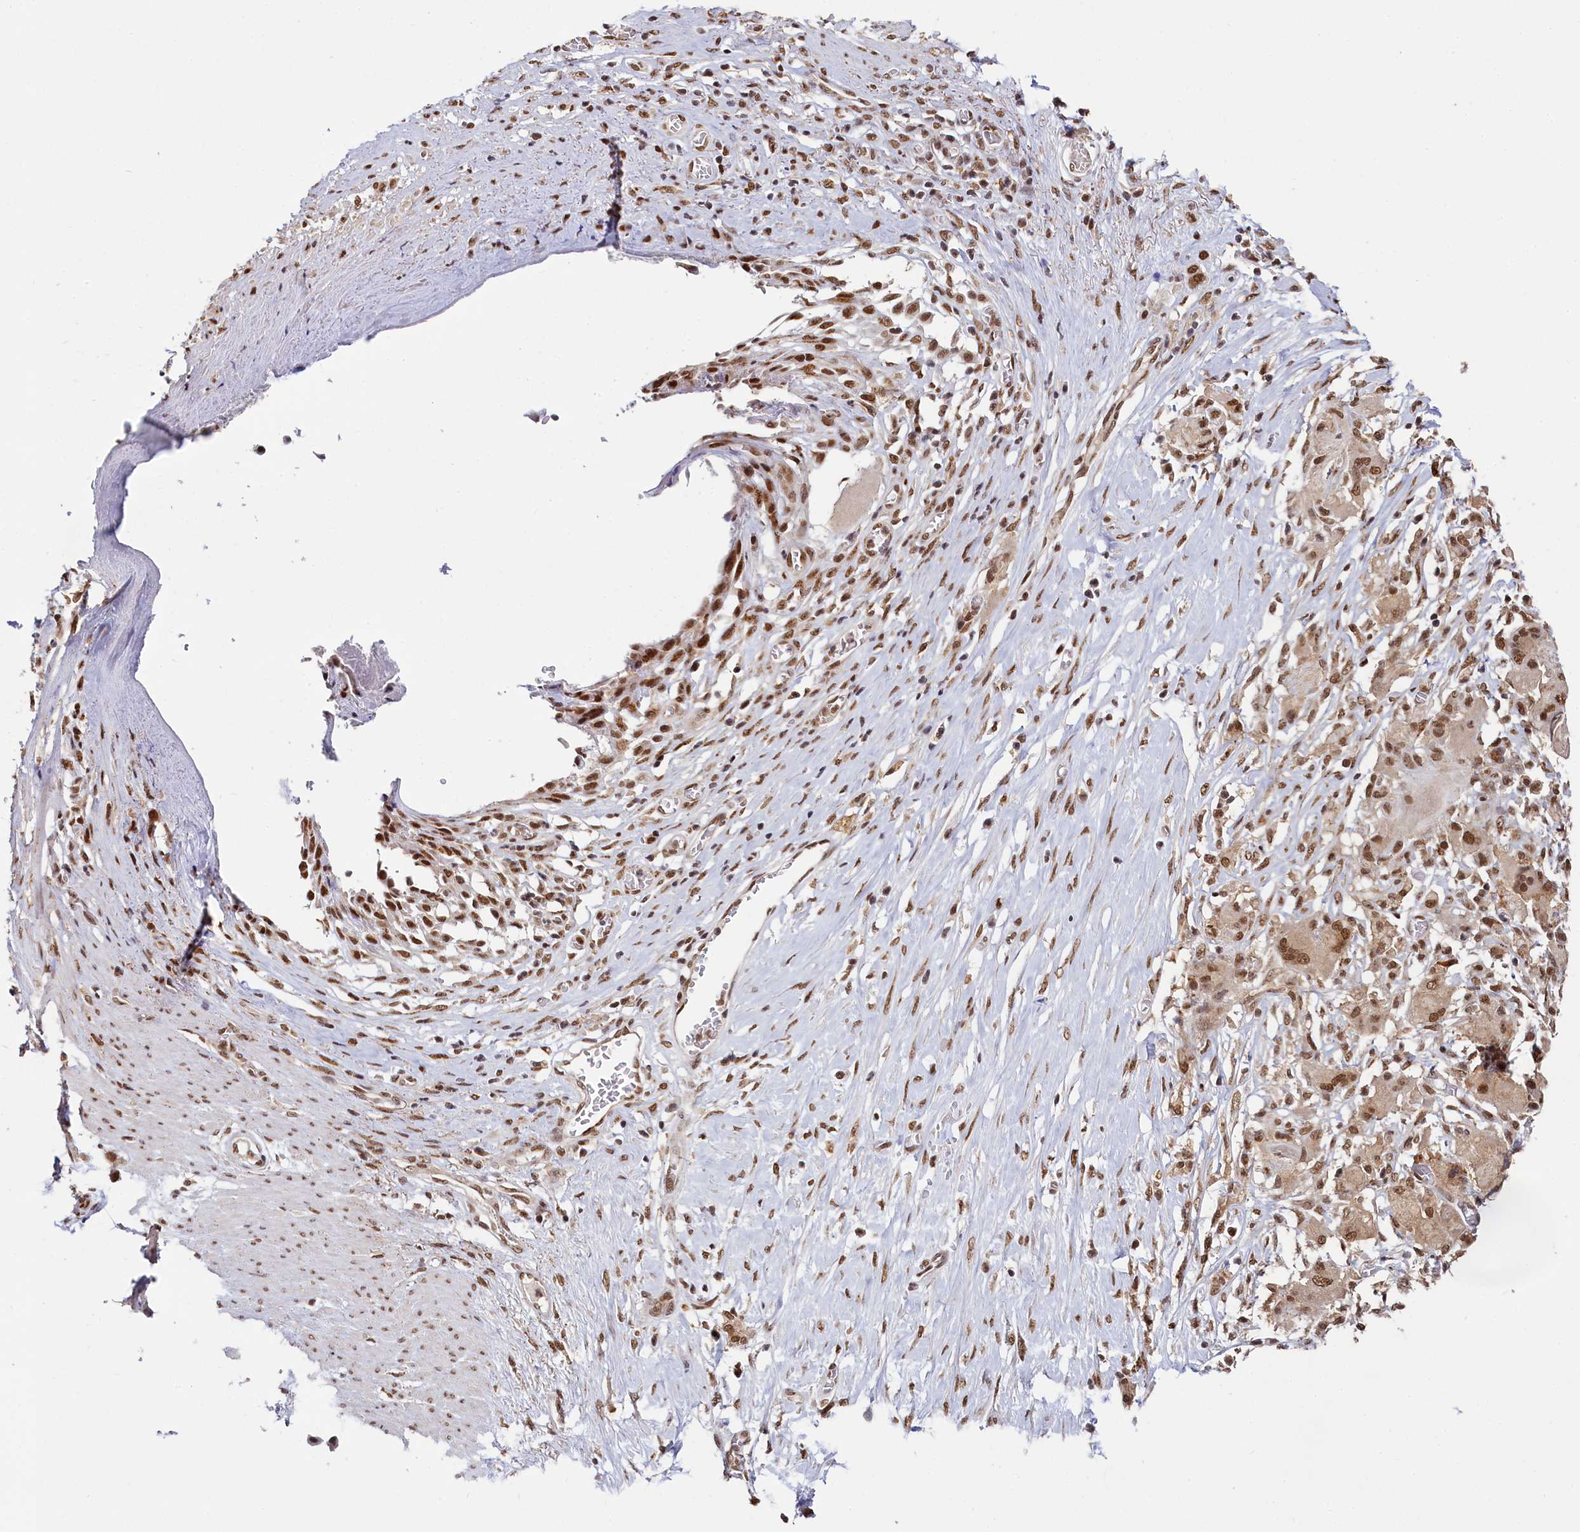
{"staining": {"intensity": "moderate", "quantity": ">75%", "location": "nuclear"}, "tissue": "stomach cancer", "cell_type": "Tumor cells", "image_type": "cancer", "snomed": [{"axis": "morphology", "description": "Adenocarcinoma, NOS"}, {"axis": "morphology", "description": "Adenocarcinoma, High grade"}, {"axis": "topography", "description": "Stomach, upper"}, {"axis": "topography", "description": "Stomach, lower"}], "caption": "Moderate nuclear expression for a protein is identified in approximately >75% of tumor cells of stomach adenocarcinoma using IHC.", "gene": "PPHLN1", "patient": {"sex": "female", "age": 65}}